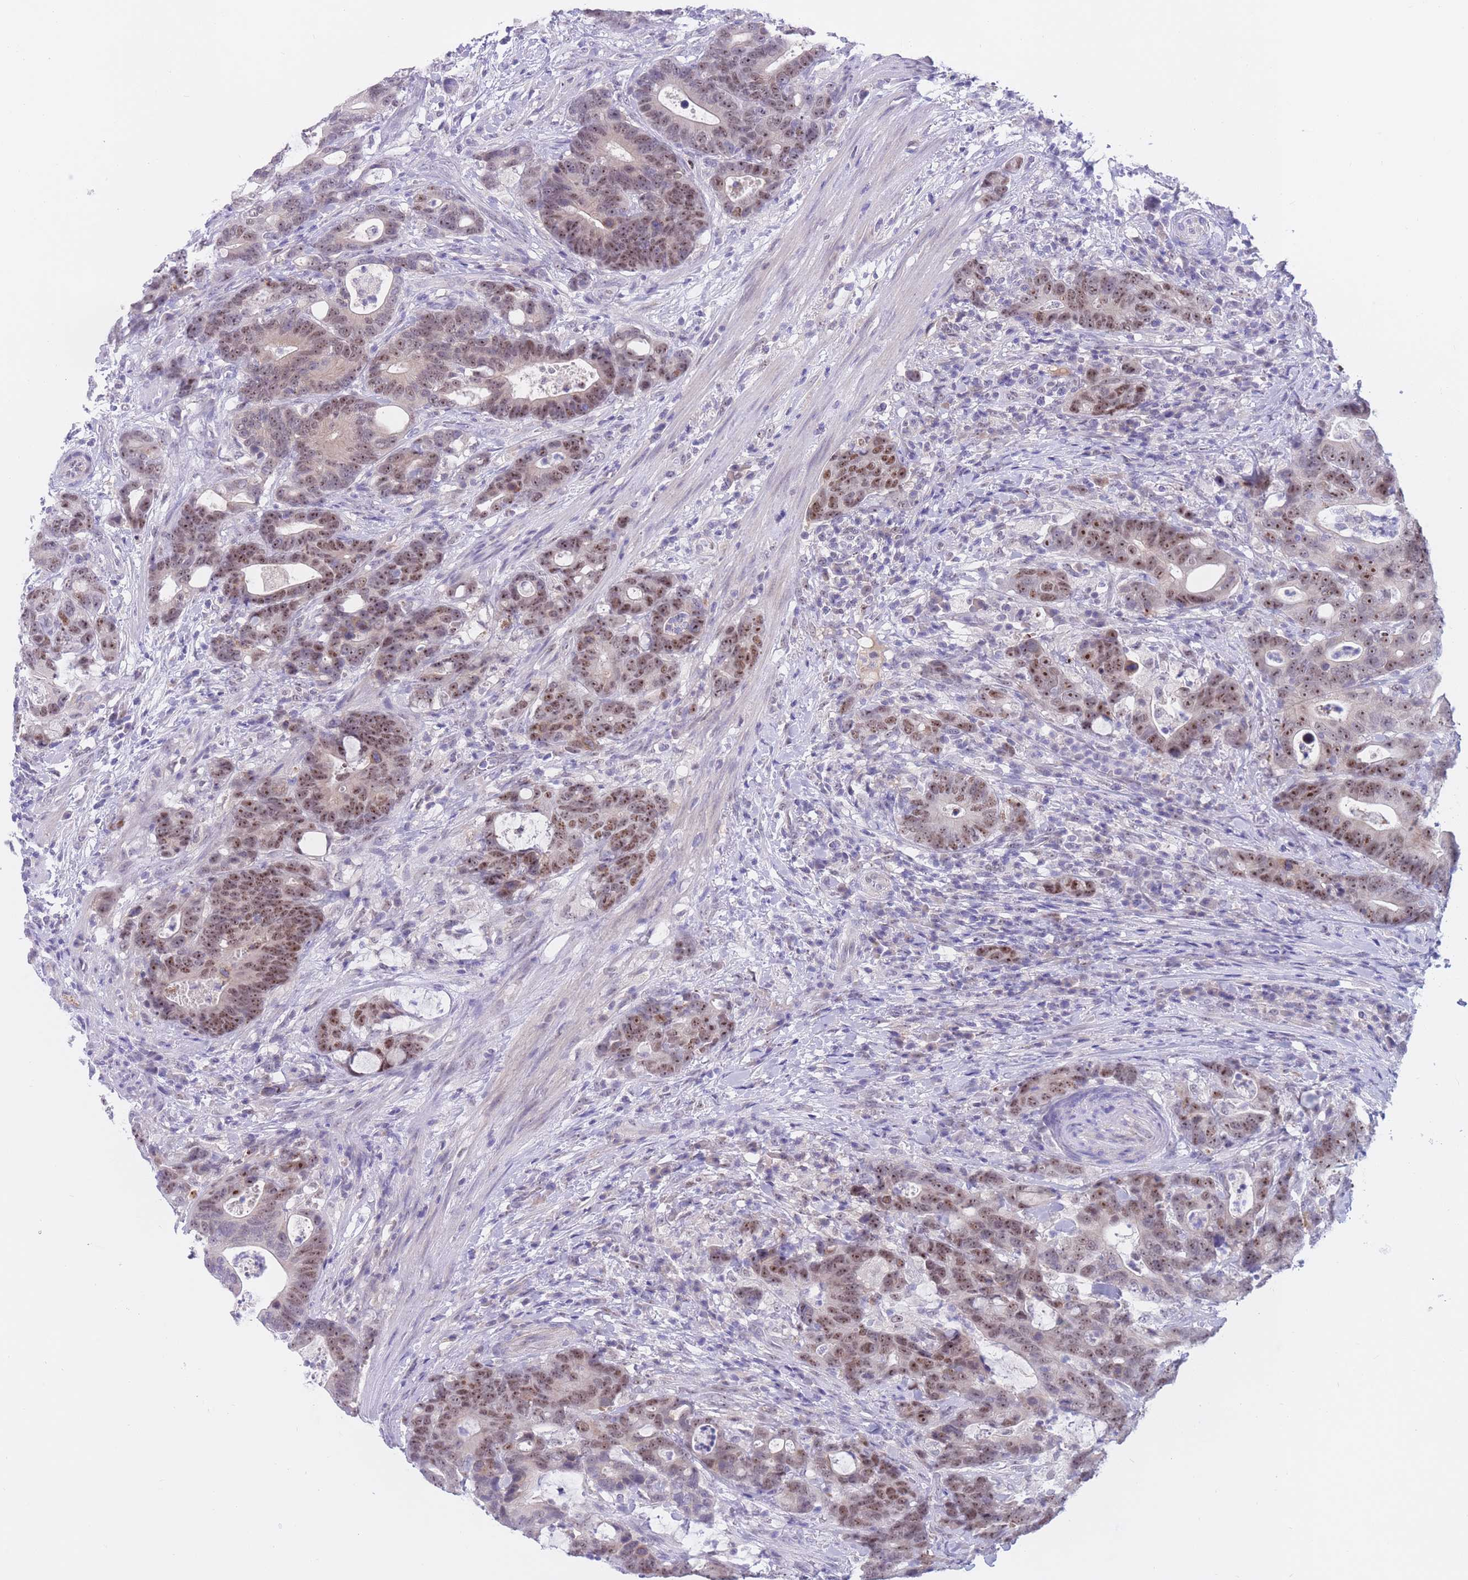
{"staining": {"intensity": "moderate", "quantity": ">75%", "location": "nuclear"}, "tissue": "colorectal cancer", "cell_type": "Tumor cells", "image_type": "cancer", "snomed": [{"axis": "morphology", "description": "Adenocarcinoma, NOS"}, {"axis": "topography", "description": "Colon"}], "caption": "Human adenocarcinoma (colorectal) stained for a protein (brown) shows moderate nuclear positive staining in about >75% of tumor cells.", "gene": "BOP1", "patient": {"sex": "female", "age": 82}}